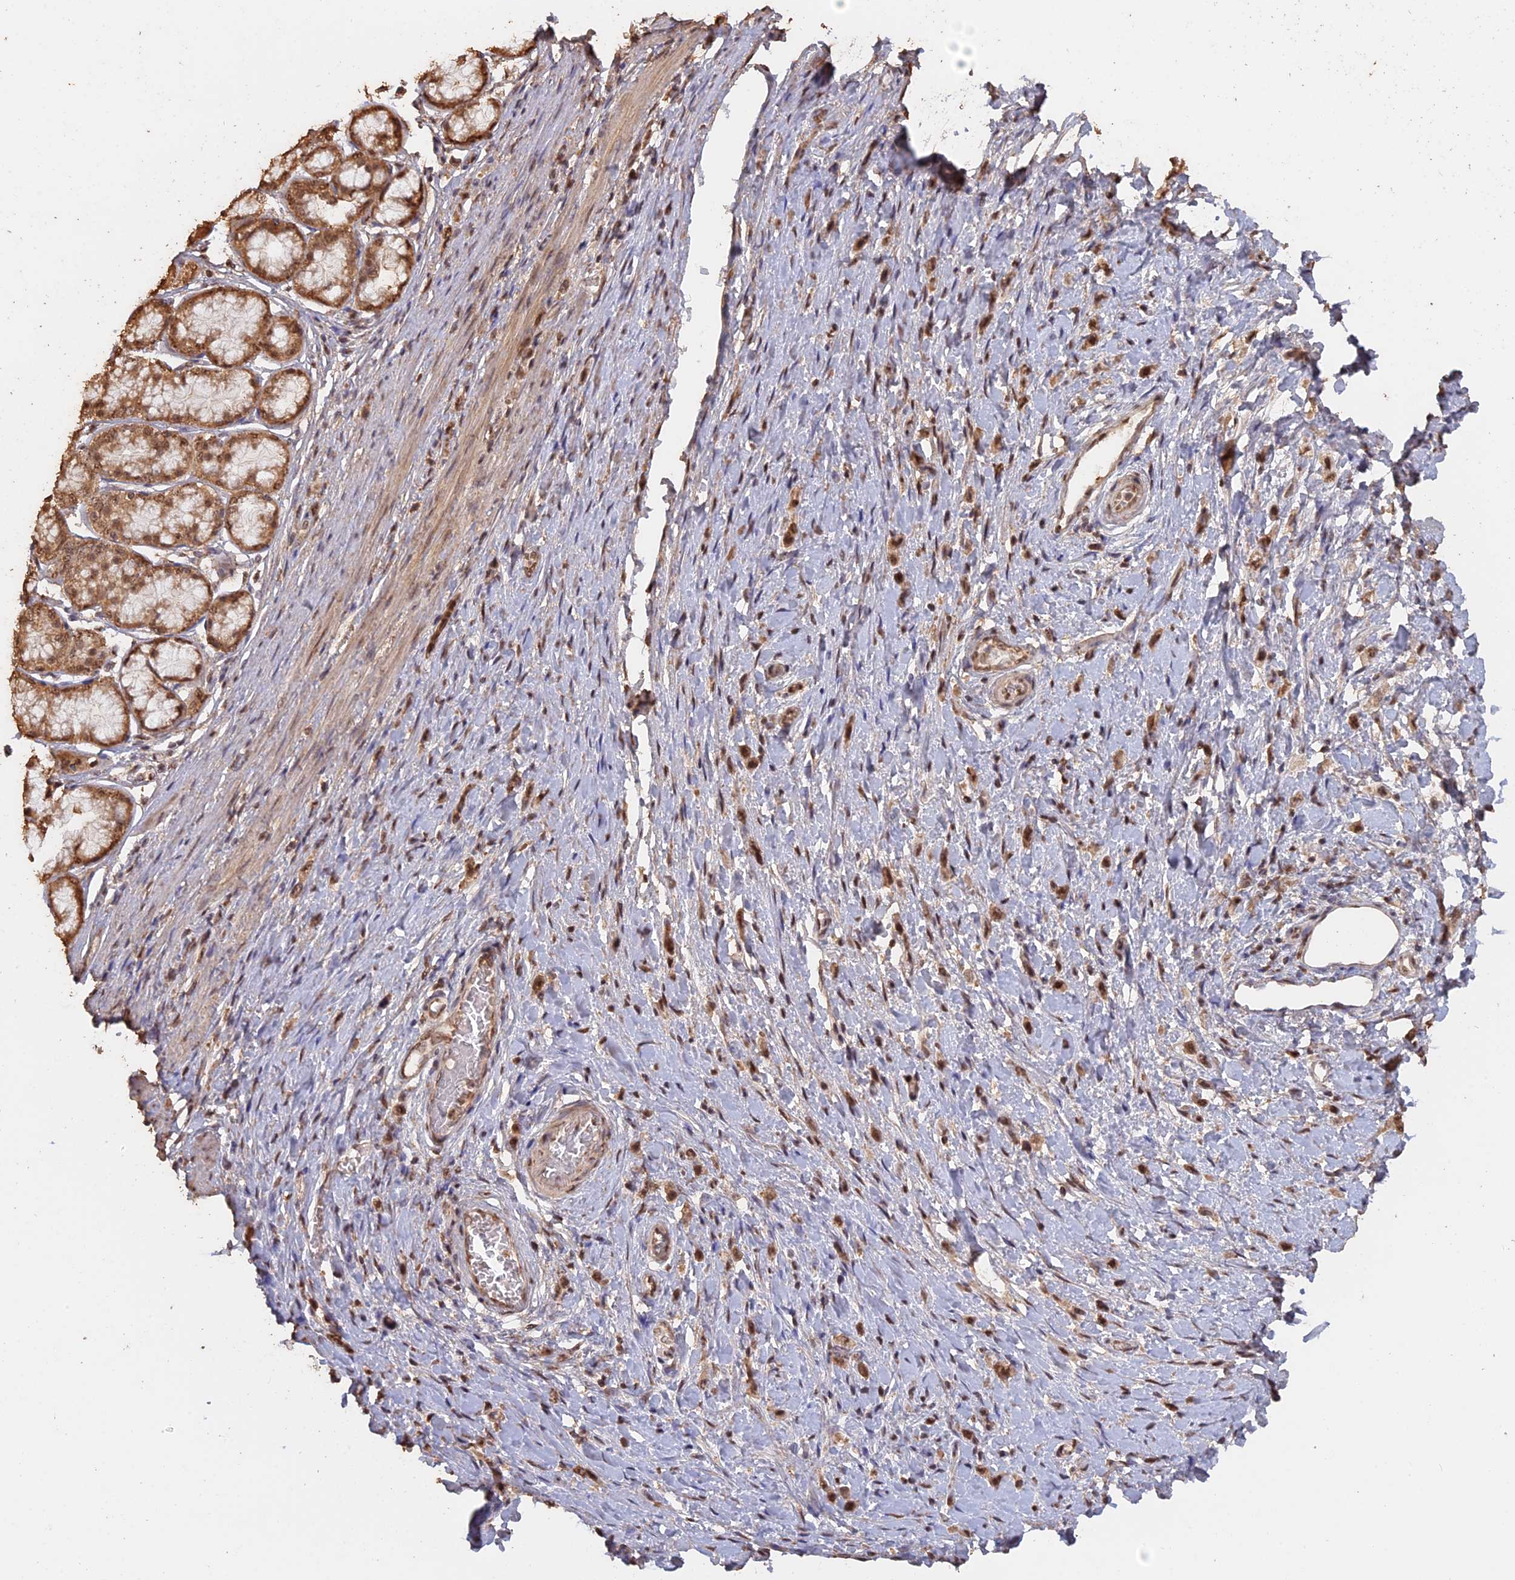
{"staining": {"intensity": "moderate", "quantity": ">75%", "location": "cytoplasmic/membranous,nuclear"}, "tissue": "stomach cancer", "cell_type": "Tumor cells", "image_type": "cancer", "snomed": [{"axis": "morphology", "description": "Adenocarcinoma, NOS"}, {"axis": "topography", "description": "Stomach"}], "caption": "The photomicrograph shows a brown stain indicating the presence of a protein in the cytoplasmic/membranous and nuclear of tumor cells in stomach adenocarcinoma.", "gene": "PSMC6", "patient": {"sex": "female", "age": 65}}